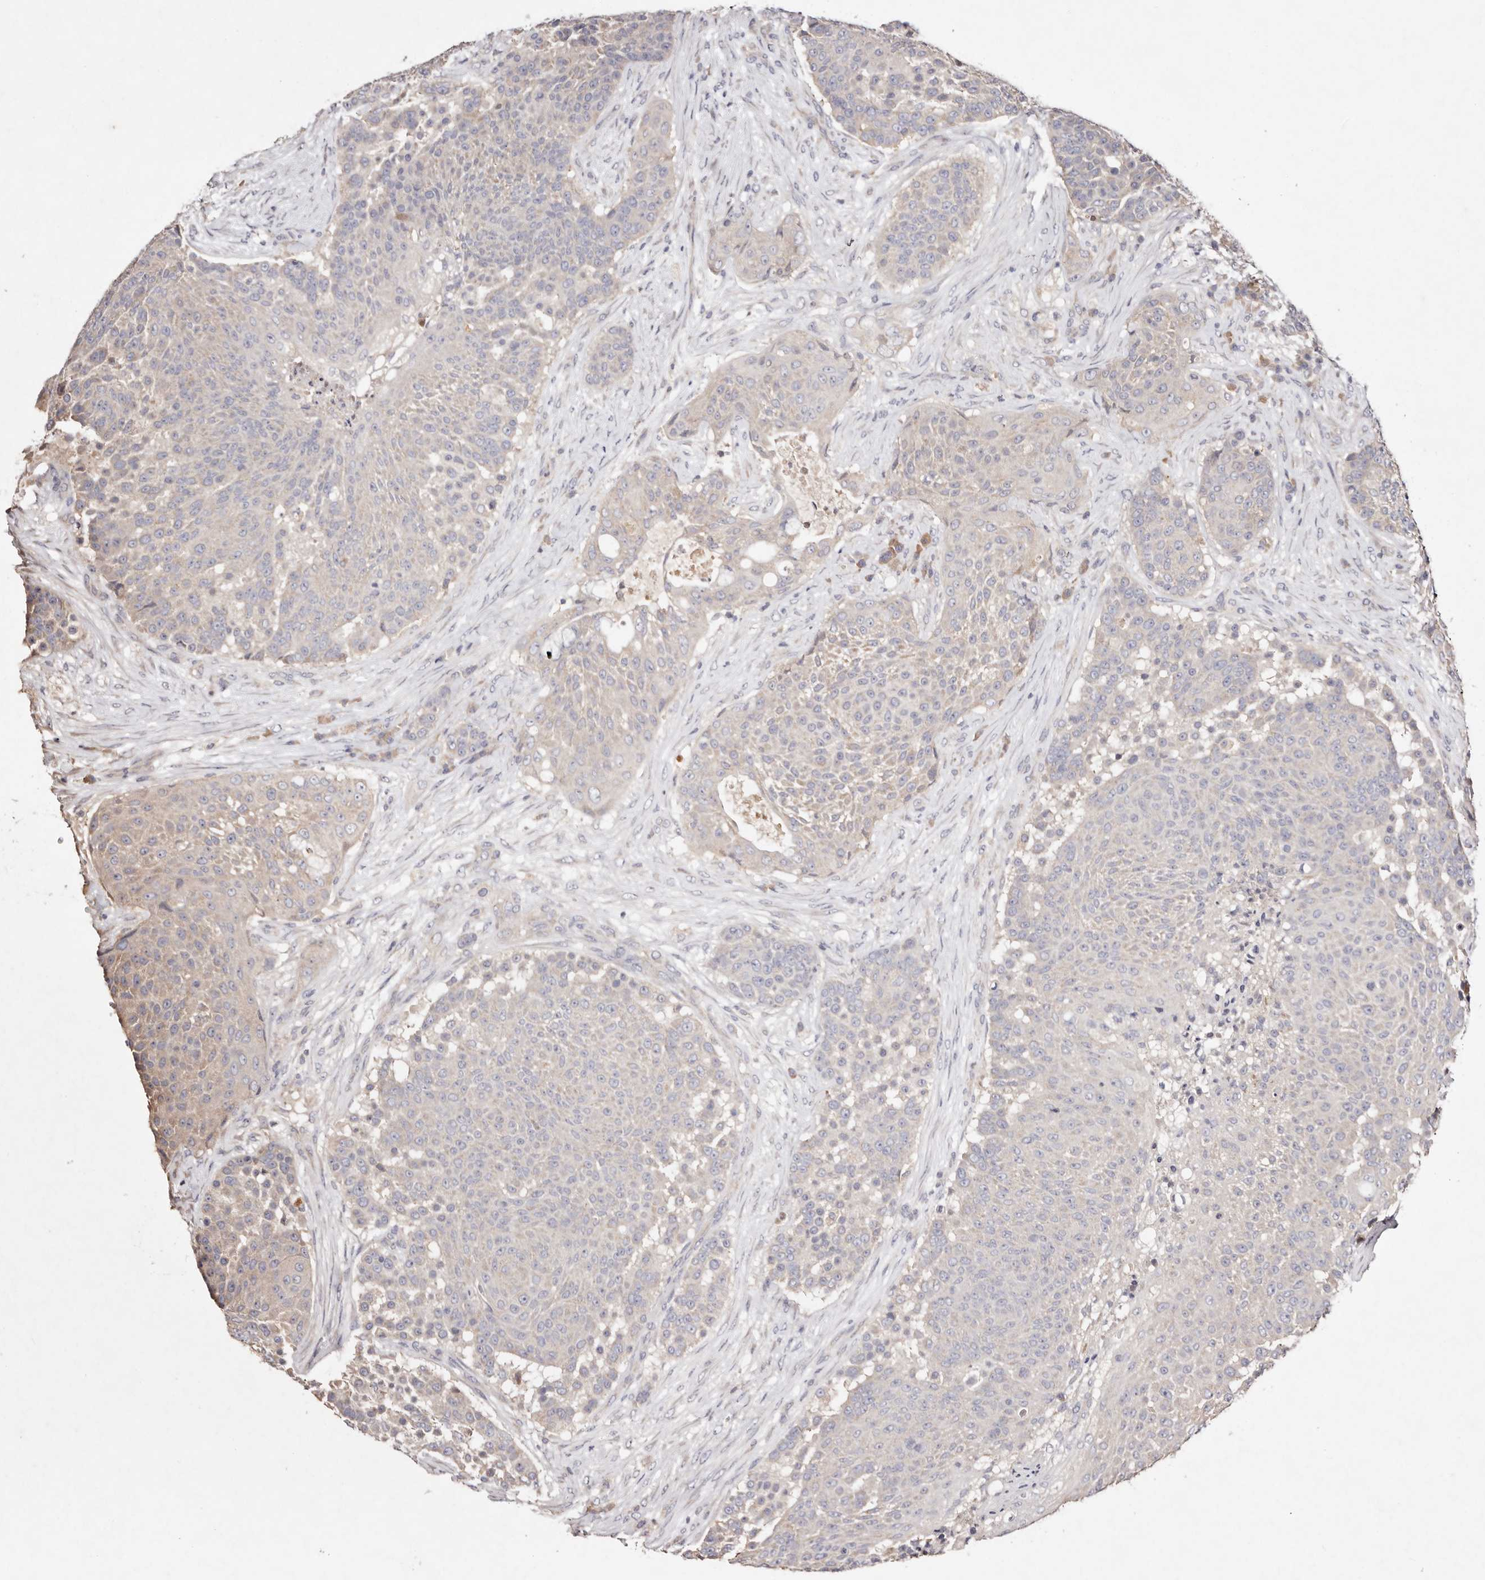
{"staining": {"intensity": "negative", "quantity": "none", "location": "none"}, "tissue": "urothelial cancer", "cell_type": "Tumor cells", "image_type": "cancer", "snomed": [{"axis": "morphology", "description": "Urothelial carcinoma, High grade"}, {"axis": "topography", "description": "Urinary bladder"}], "caption": "Immunohistochemical staining of urothelial cancer shows no significant staining in tumor cells.", "gene": "TSC2", "patient": {"sex": "female", "age": 63}}